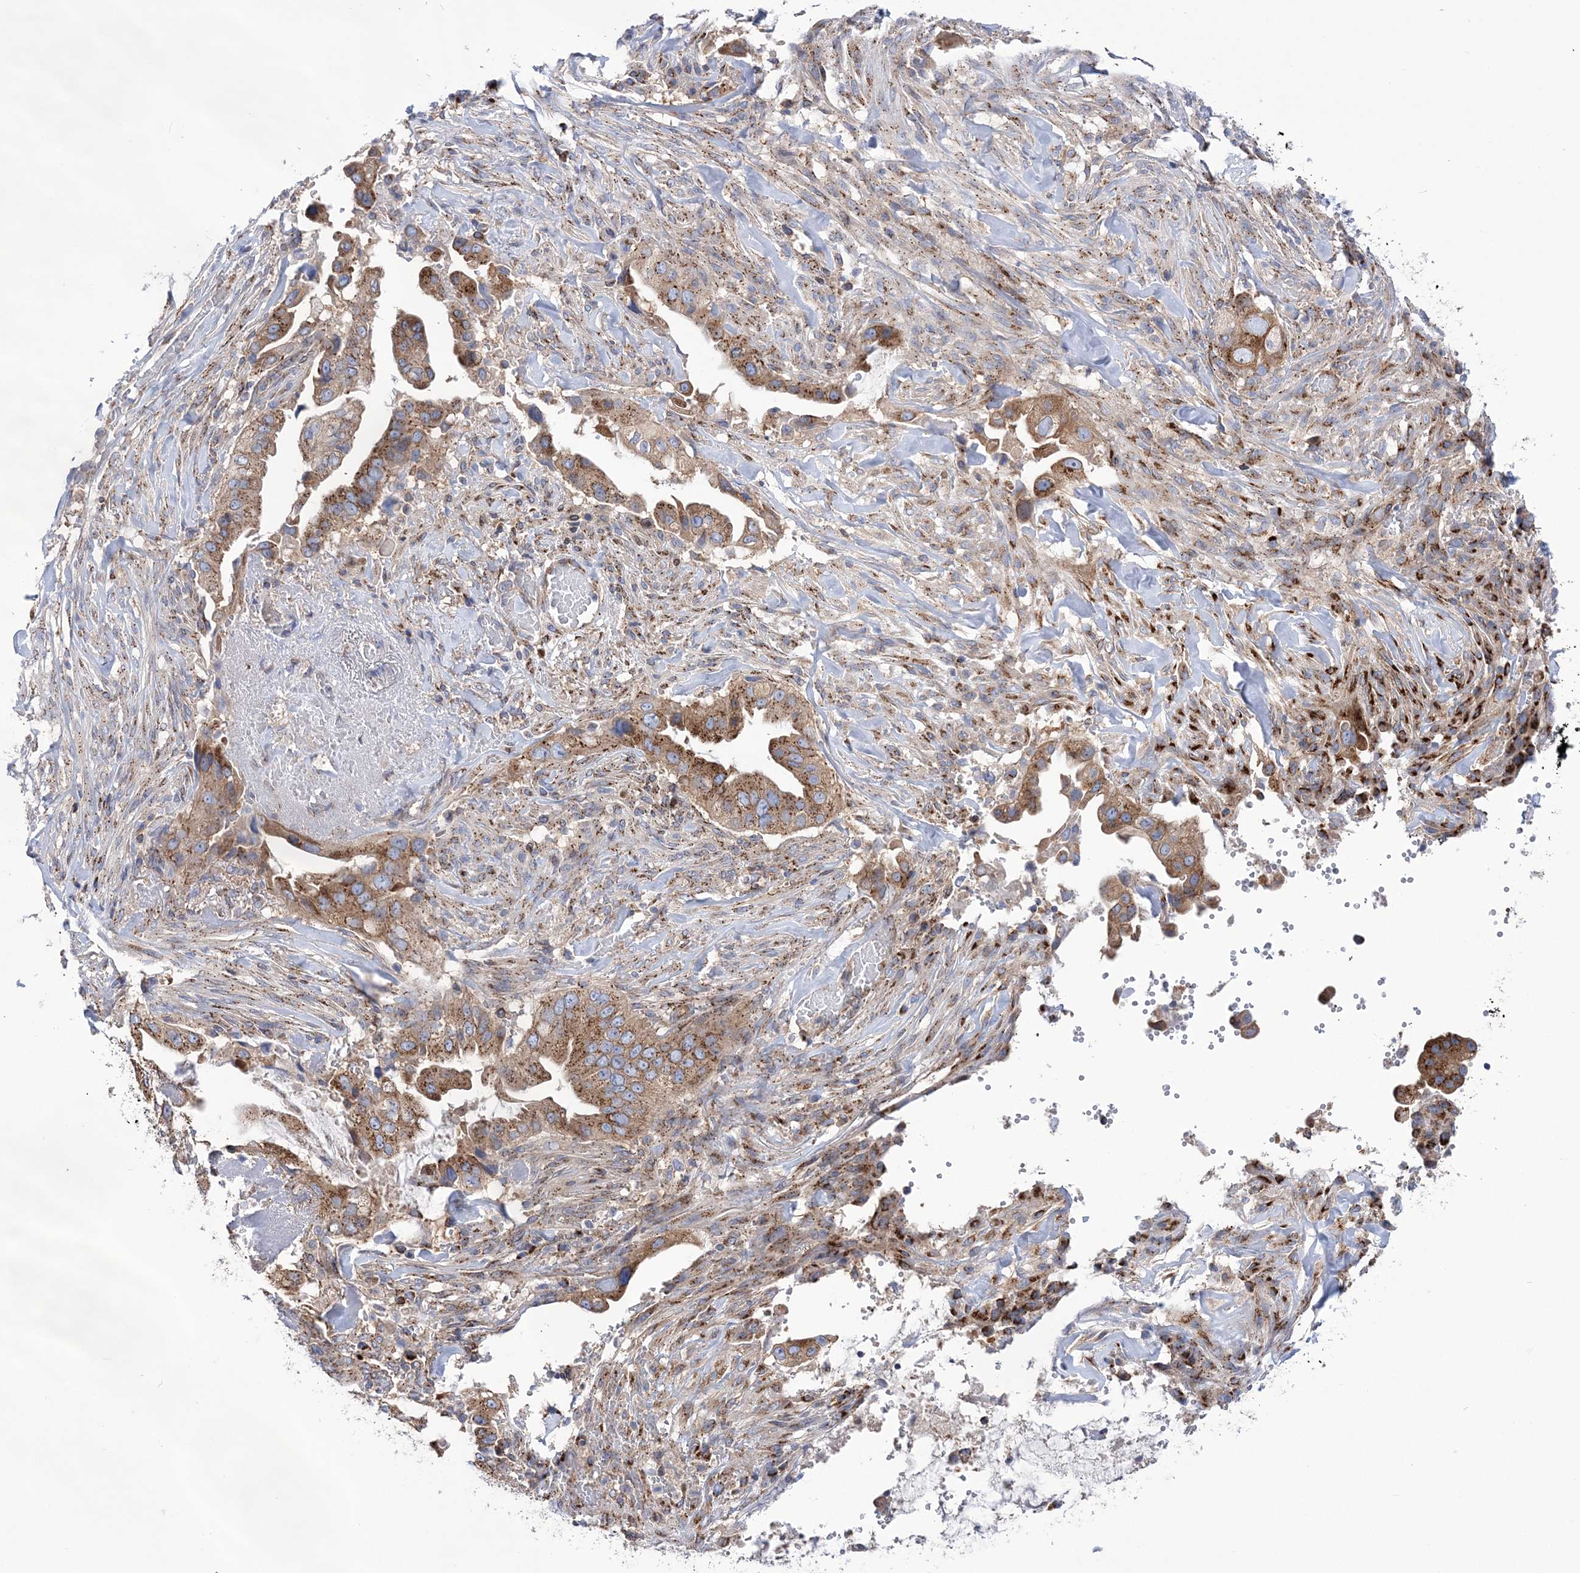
{"staining": {"intensity": "moderate", "quantity": ">75%", "location": "cytoplasmic/membranous"}, "tissue": "pancreatic cancer", "cell_type": "Tumor cells", "image_type": "cancer", "snomed": [{"axis": "morphology", "description": "Inflammation, NOS"}, {"axis": "morphology", "description": "Adenocarcinoma, NOS"}, {"axis": "topography", "description": "Pancreas"}], "caption": "Immunohistochemical staining of adenocarcinoma (pancreatic) reveals medium levels of moderate cytoplasmic/membranous protein expression in approximately >75% of tumor cells.", "gene": "COPB2", "patient": {"sex": "female", "age": 56}}